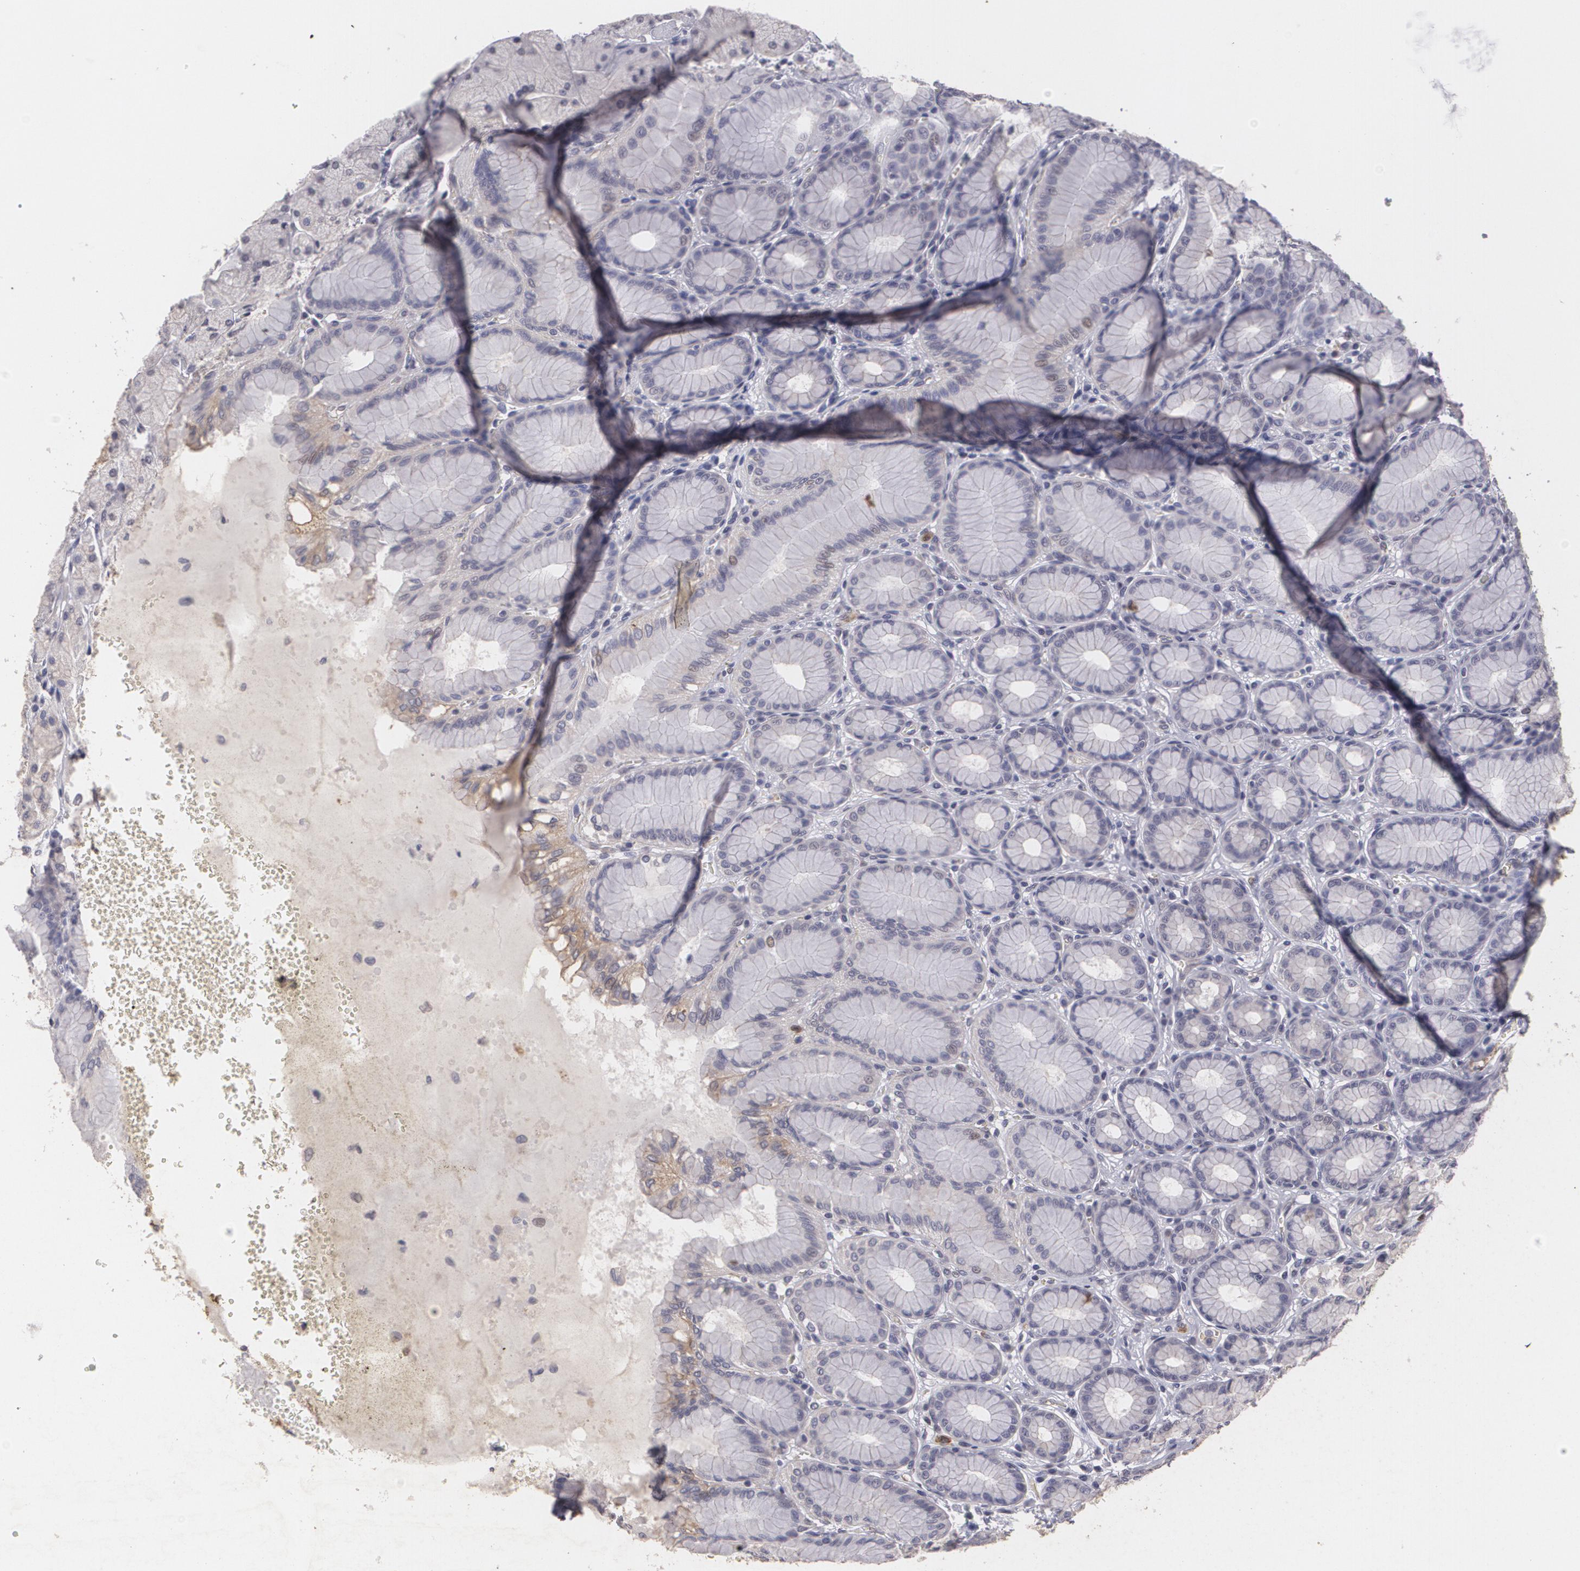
{"staining": {"intensity": "weak", "quantity": "25%-75%", "location": "cytoplasmic/membranous"}, "tissue": "stomach", "cell_type": "Glandular cells", "image_type": "normal", "snomed": [{"axis": "morphology", "description": "Normal tissue, NOS"}, {"axis": "topography", "description": "Stomach"}, {"axis": "topography", "description": "Stomach, lower"}], "caption": "Immunohistochemical staining of unremarkable stomach displays weak cytoplasmic/membranous protein expression in approximately 25%-75% of glandular cells.", "gene": "KCNA4", "patient": {"sex": "male", "age": 76}}